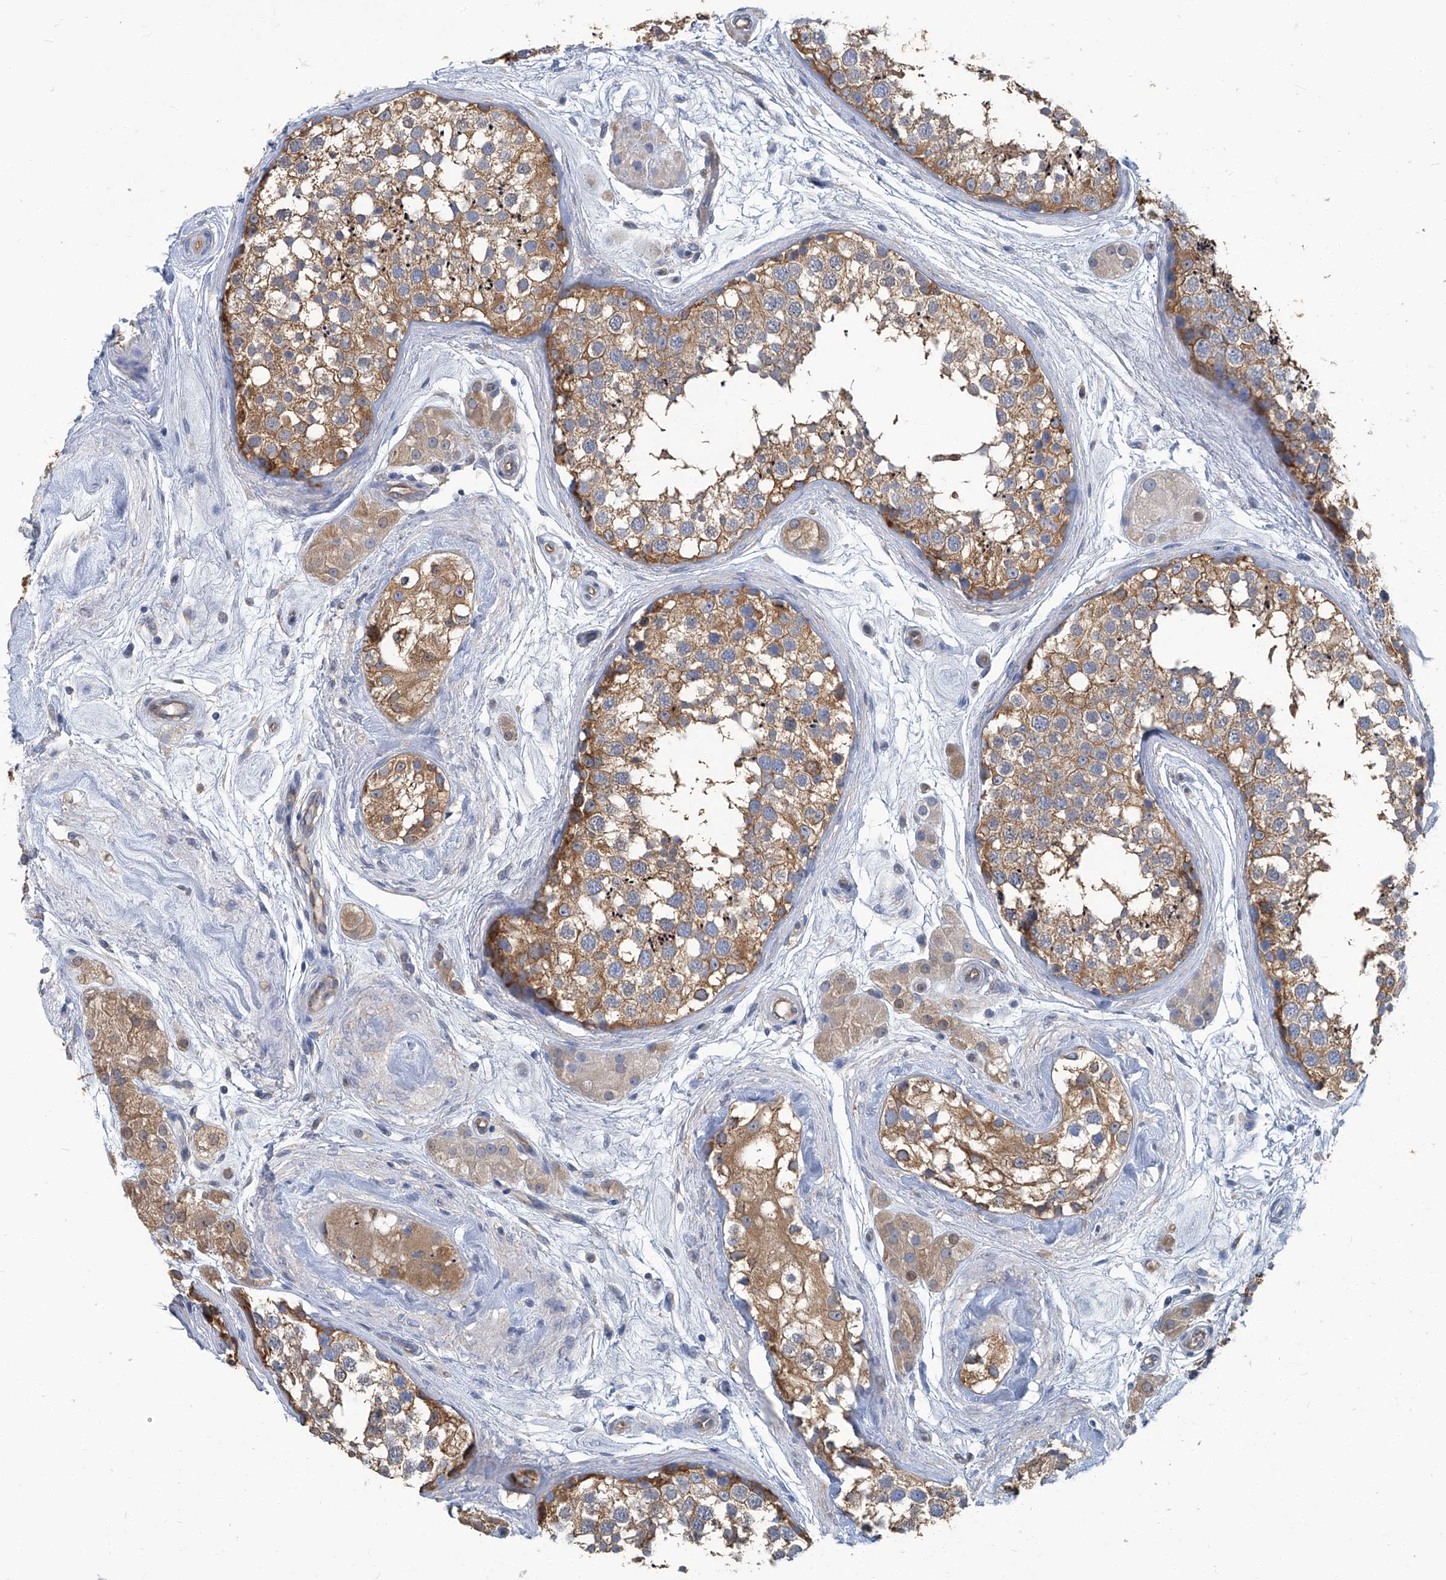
{"staining": {"intensity": "moderate", "quantity": ">75%", "location": "cytoplasmic/membranous"}, "tissue": "testis", "cell_type": "Cells in seminiferous ducts", "image_type": "normal", "snomed": [{"axis": "morphology", "description": "Normal tissue, NOS"}, {"axis": "topography", "description": "Testis"}], "caption": "The micrograph exhibits staining of benign testis, revealing moderate cytoplasmic/membranous protein expression (brown color) within cells in seminiferous ducts. The staining was performed using DAB (3,3'-diaminobenzidine) to visualize the protein expression in brown, while the nuclei were stained in blue with hematoxylin (Magnification: 20x).", "gene": "PFKL", "patient": {"sex": "male", "age": 56}}